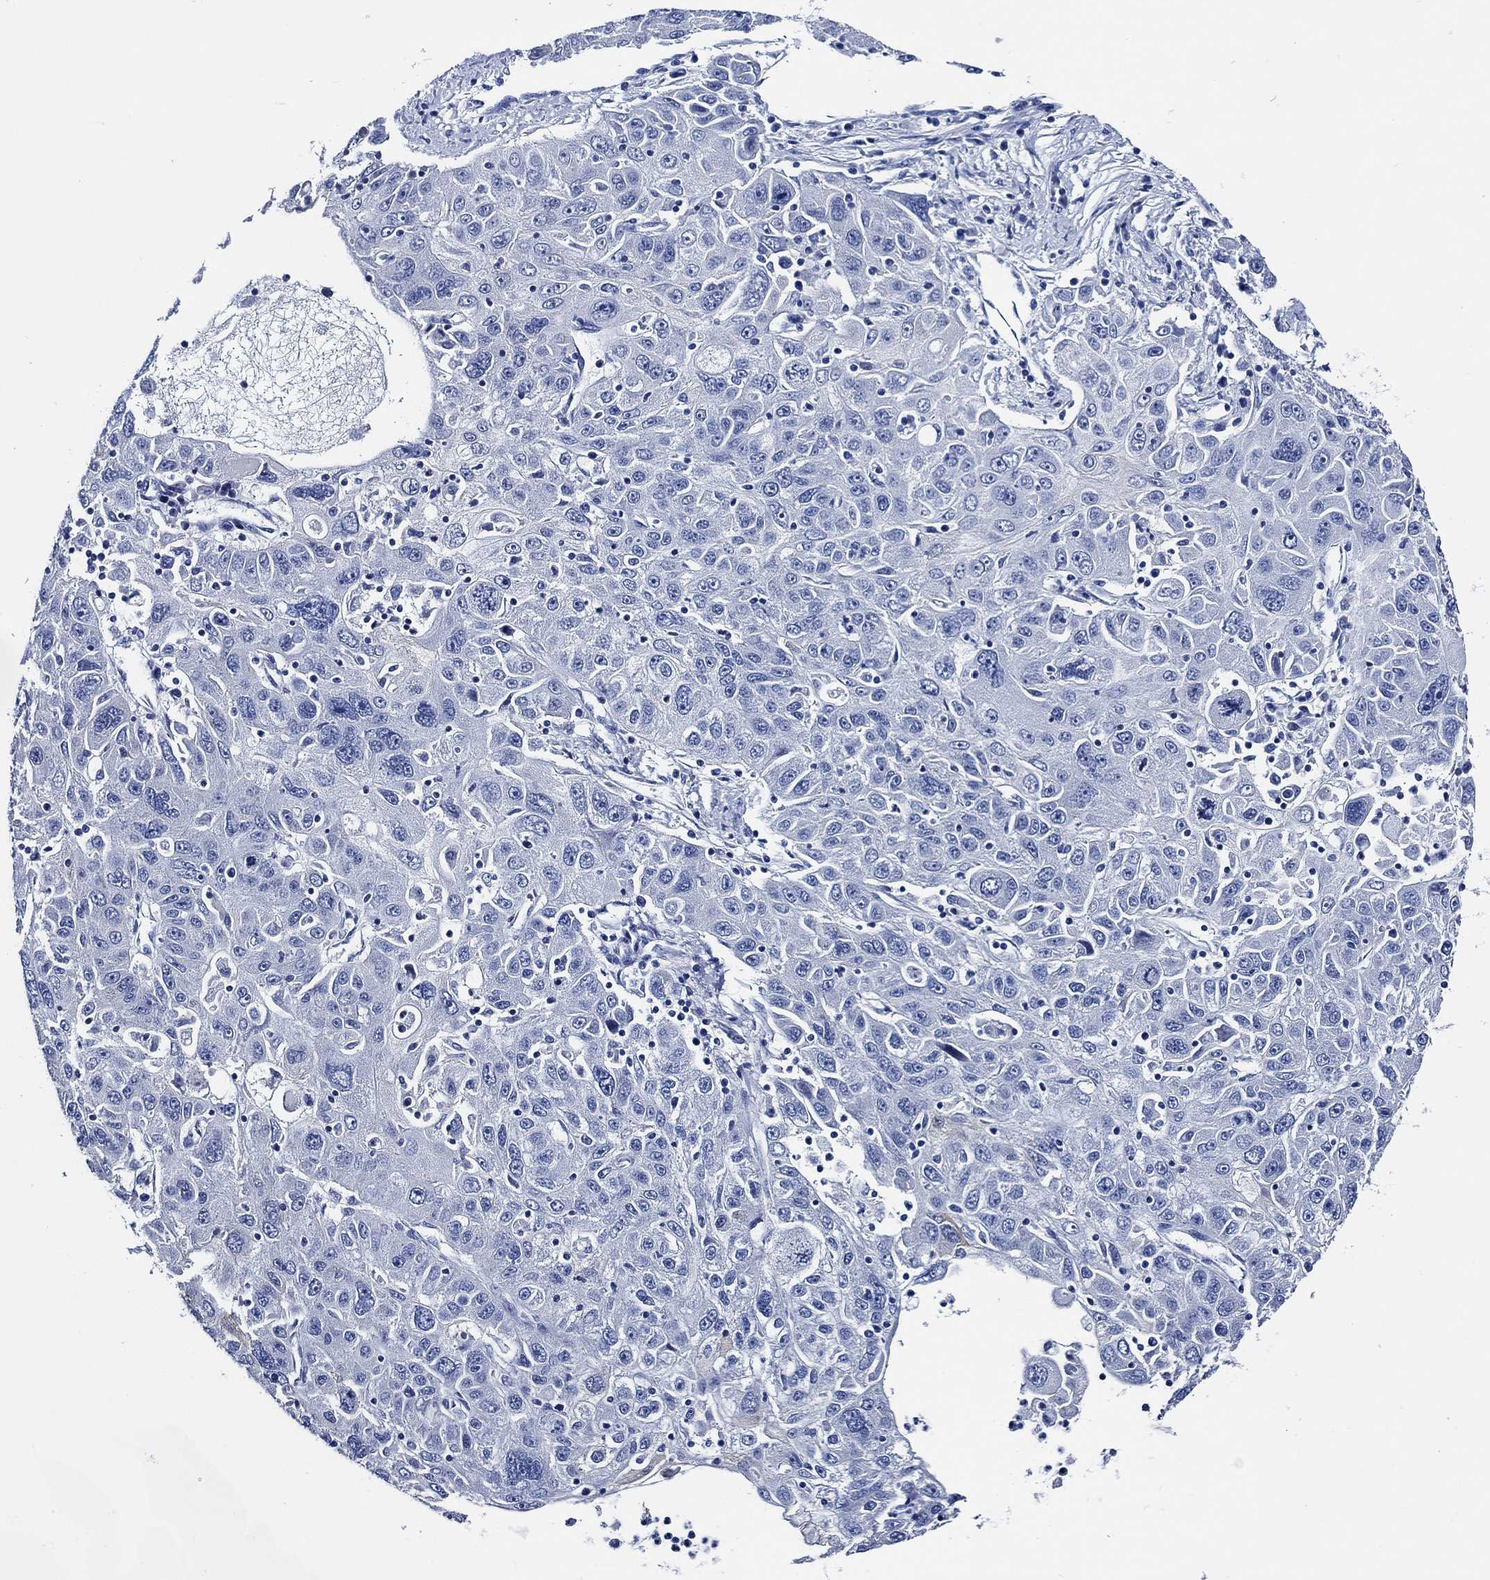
{"staining": {"intensity": "negative", "quantity": "none", "location": "none"}, "tissue": "stomach cancer", "cell_type": "Tumor cells", "image_type": "cancer", "snomed": [{"axis": "morphology", "description": "Adenocarcinoma, NOS"}, {"axis": "topography", "description": "Stomach"}], "caption": "IHC micrograph of neoplastic tissue: human stomach adenocarcinoma stained with DAB (3,3'-diaminobenzidine) exhibits no significant protein expression in tumor cells. (Immunohistochemistry (ihc), brightfield microscopy, high magnification).", "gene": "WDR62", "patient": {"sex": "male", "age": 56}}